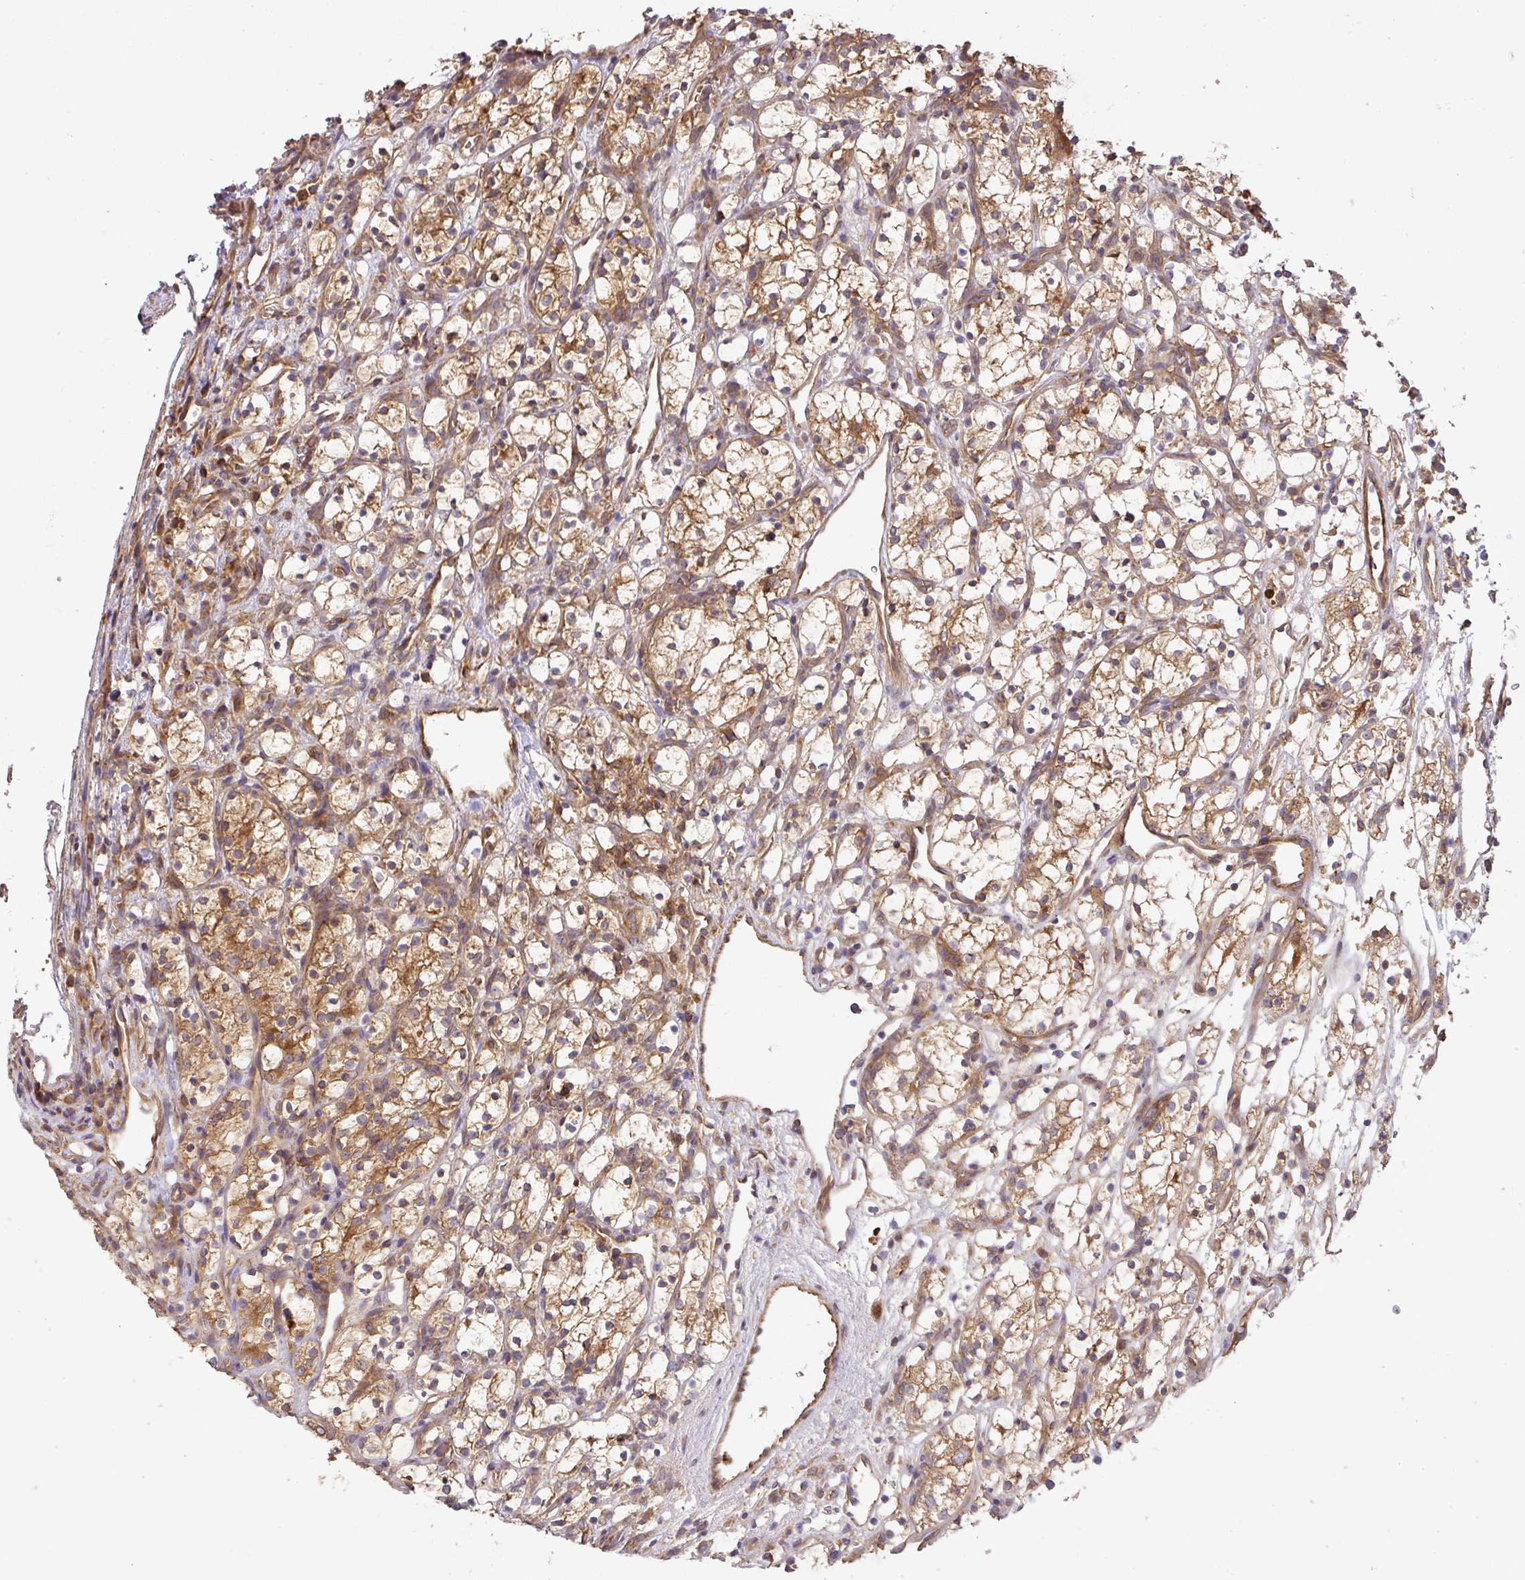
{"staining": {"intensity": "moderate", "quantity": ">75%", "location": "cytoplasmic/membranous"}, "tissue": "renal cancer", "cell_type": "Tumor cells", "image_type": "cancer", "snomed": [{"axis": "morphology", "description": "Adenocarcinoma, NOS"}, {"axis": "topography", "description": "Kidney"}], "caption": "Brown immunohistochemical staining in human renal adenocarcinoma demonstrates moderate cytoplasmic/membranous expression in approximately >75% of tumor cells.", "gene": "GSPT1", "patient": {"sex": "female", "age": 69}}